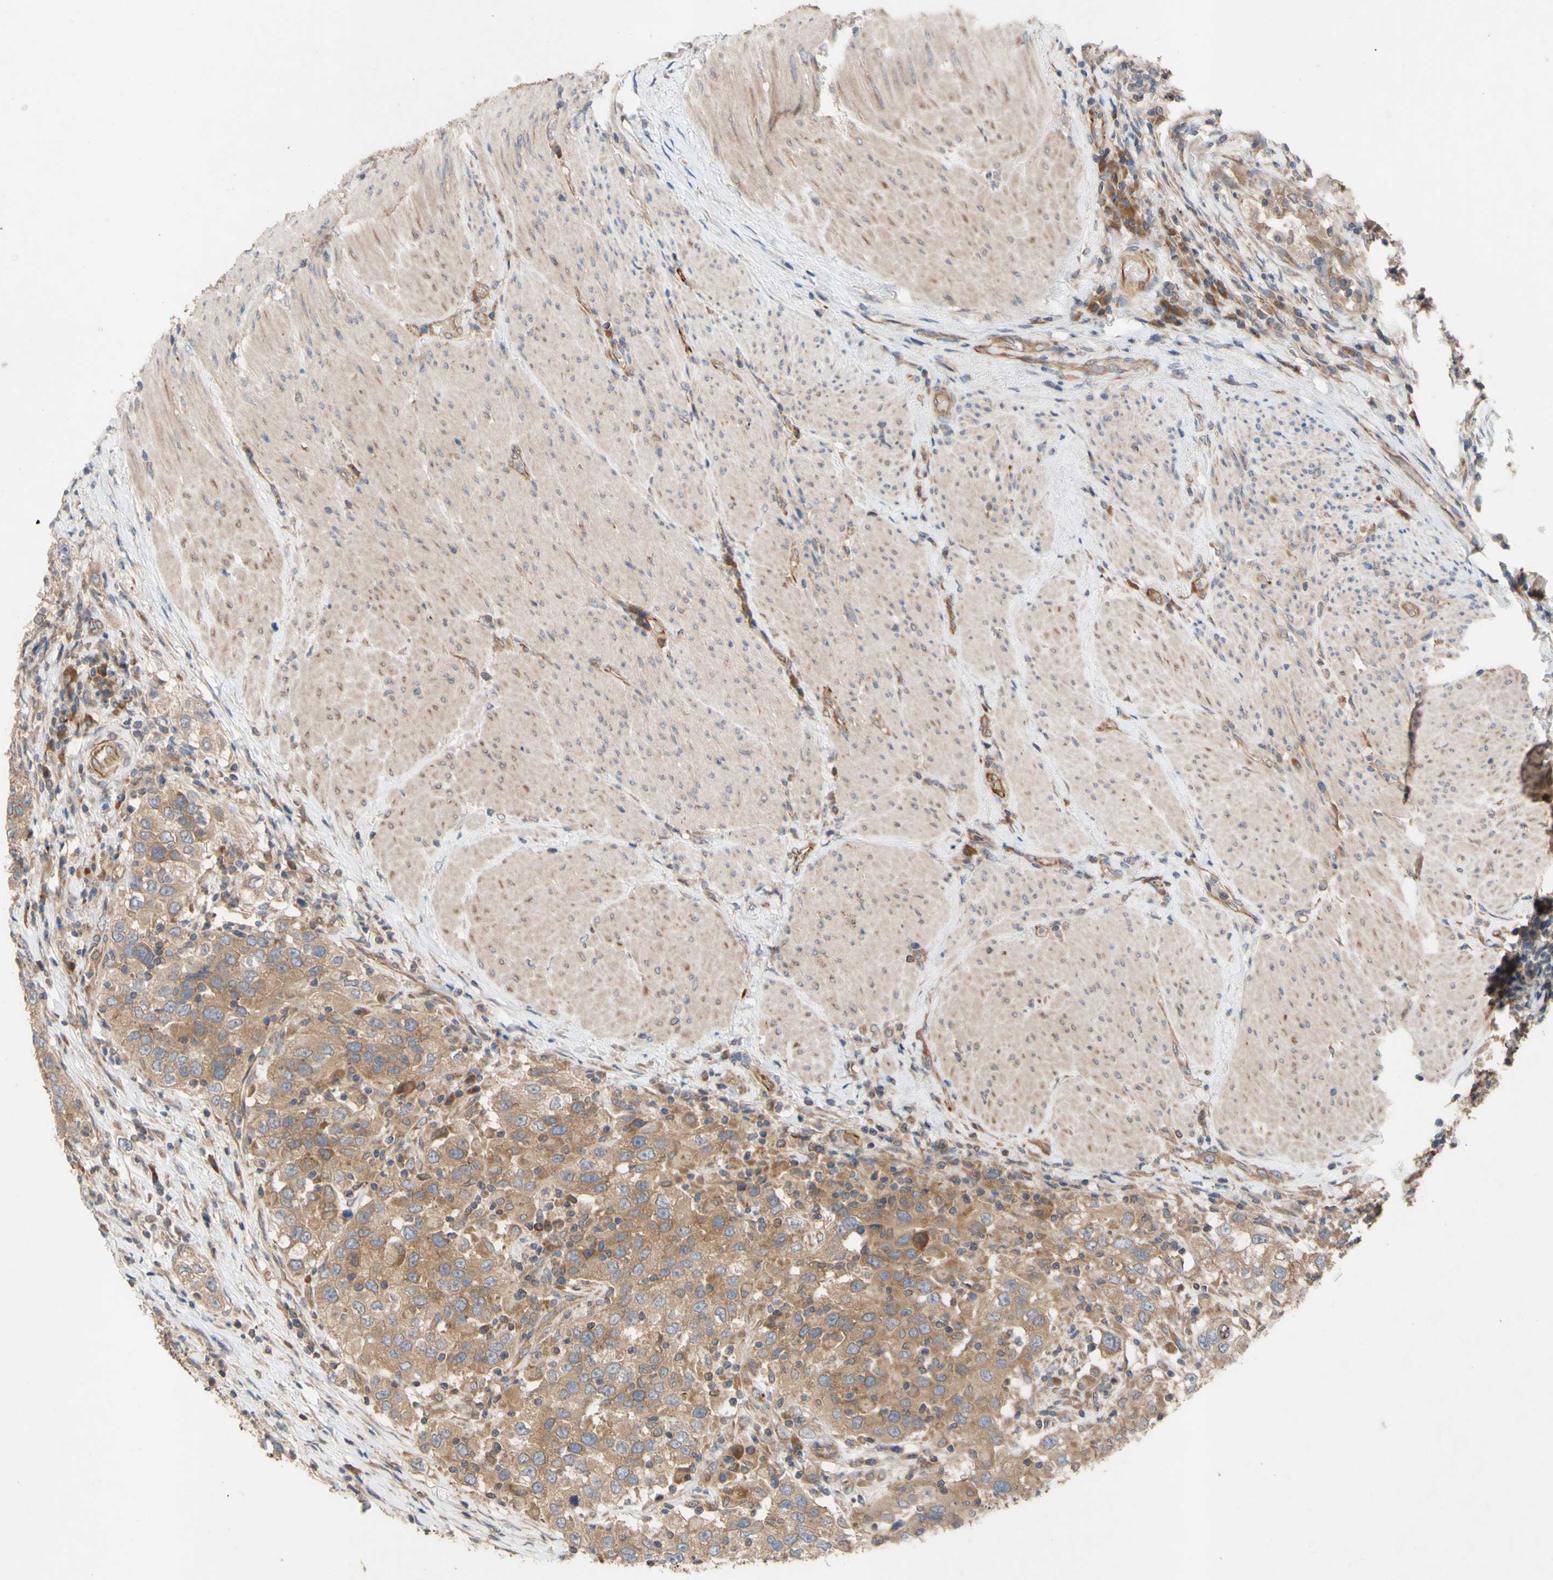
{"staining": {"intensity": "moderate", "quantity": ">75%", "location": "cytoplasmic/membranous"}, "tissue": "urothelial cancer", "cell_type": "Tumor cells", "image_type": "cancer", "snomed": [{"axis": "morphology", "description": "Urothelial carcinoma, High grade"}, {"axis": "topography", "description": "Urinary bladder"}], "caption": "Urothelial carcinoma (high-grade) stained with a brown dye shows moderate cytoplasmic/membranous positive staining in approximately >75% of tumor cells.", "gene": "EIF2S3", "patient": {"sex": "female", "age": 80}}